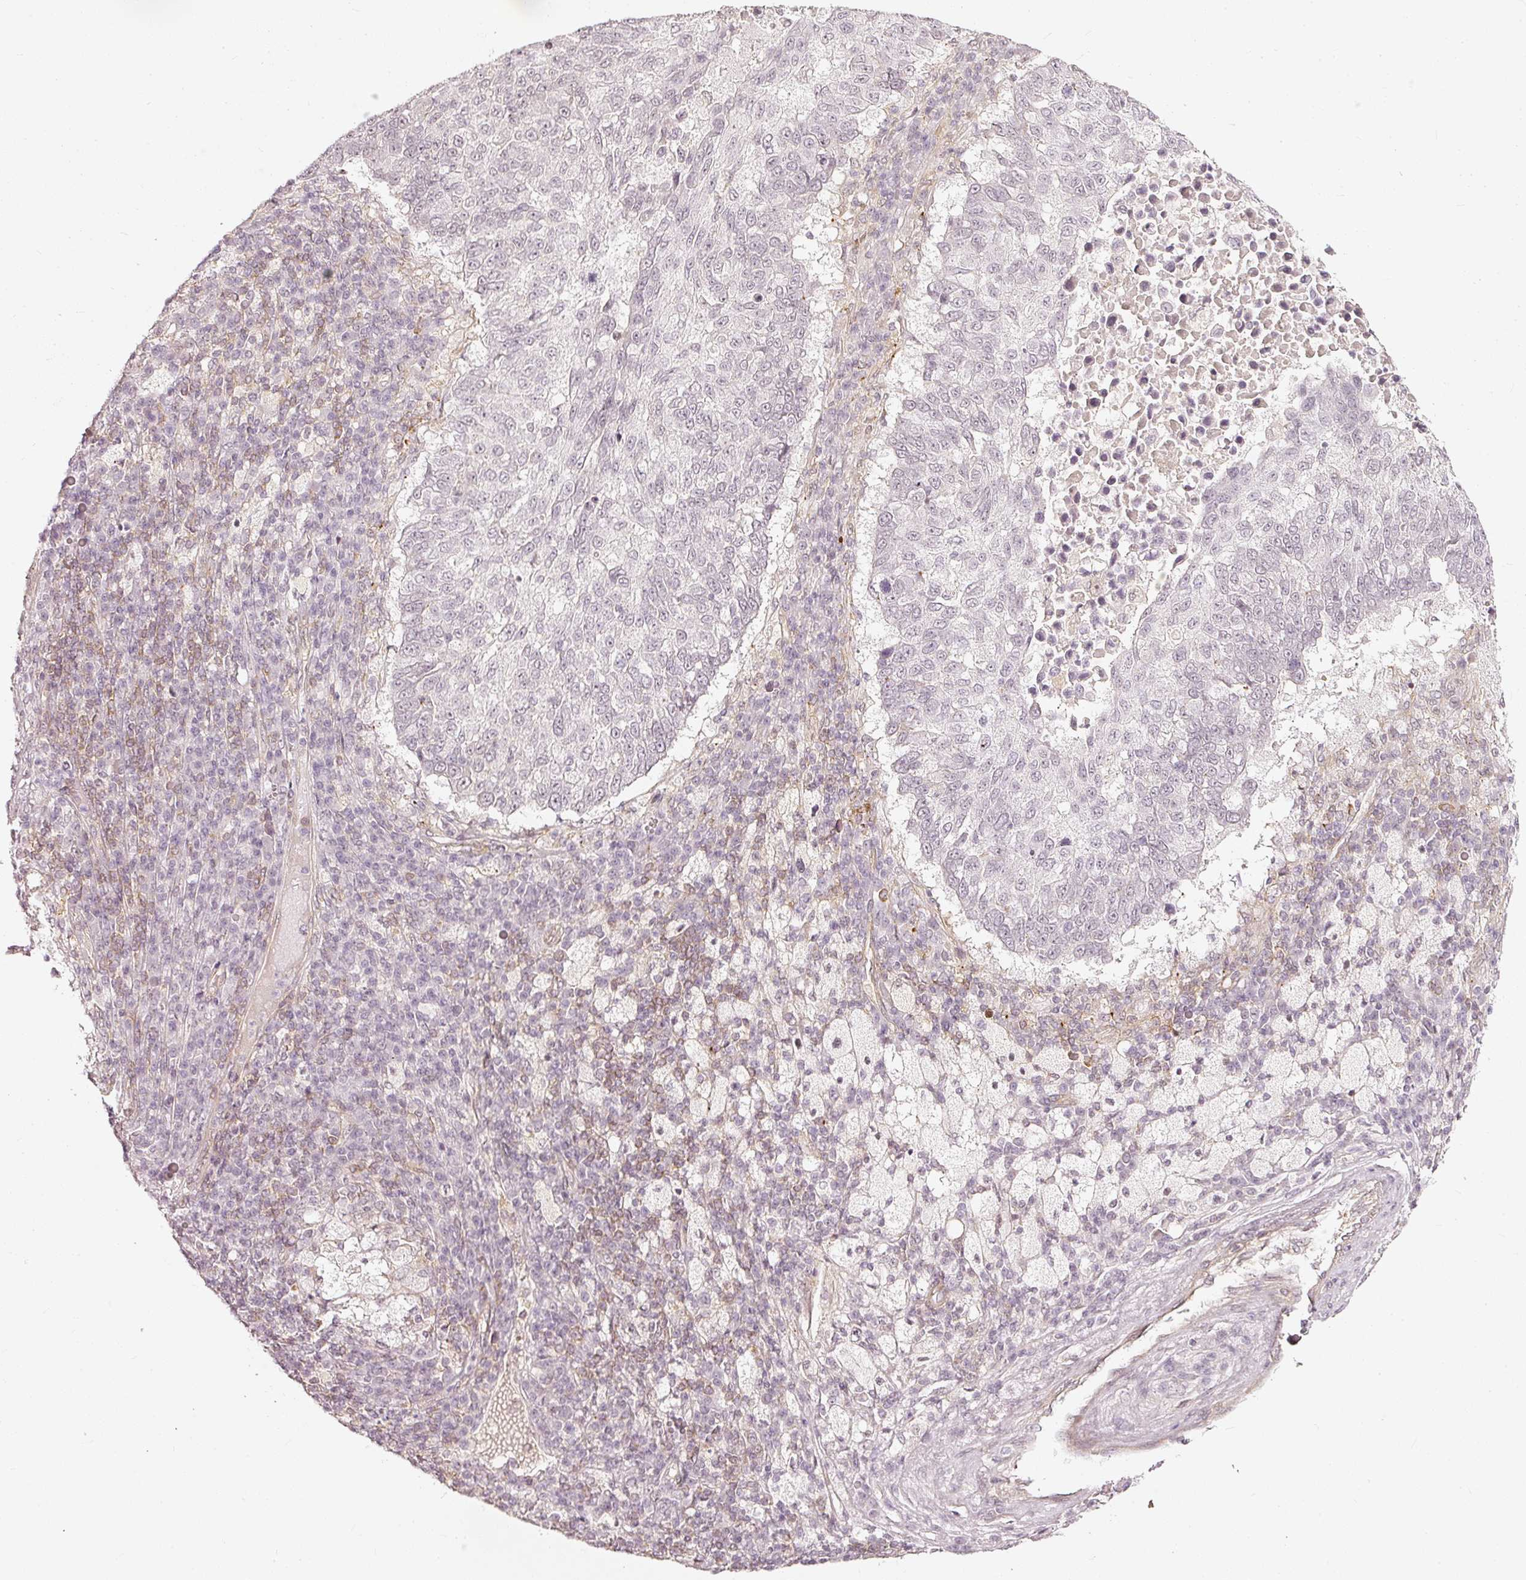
{"staining": {"intensity": "negative", "quantity": "none", "location": "none"}, "tissue": "lung cancer", "cell_type": "Tumor cells", "image_type": "cancer", "snomed": [{"axis": "morphology", "description": "Squamous cell carcinoma, NOS"}, {"axis": "topography", "description": "Lung"}], "caption": "Photomicrograph shows no protein expression in tumor cells of lung cancer (squamous cell carcinoma) tissue.", "gene": "DRD2", "patient": {"sex": "male", "age": 73}}